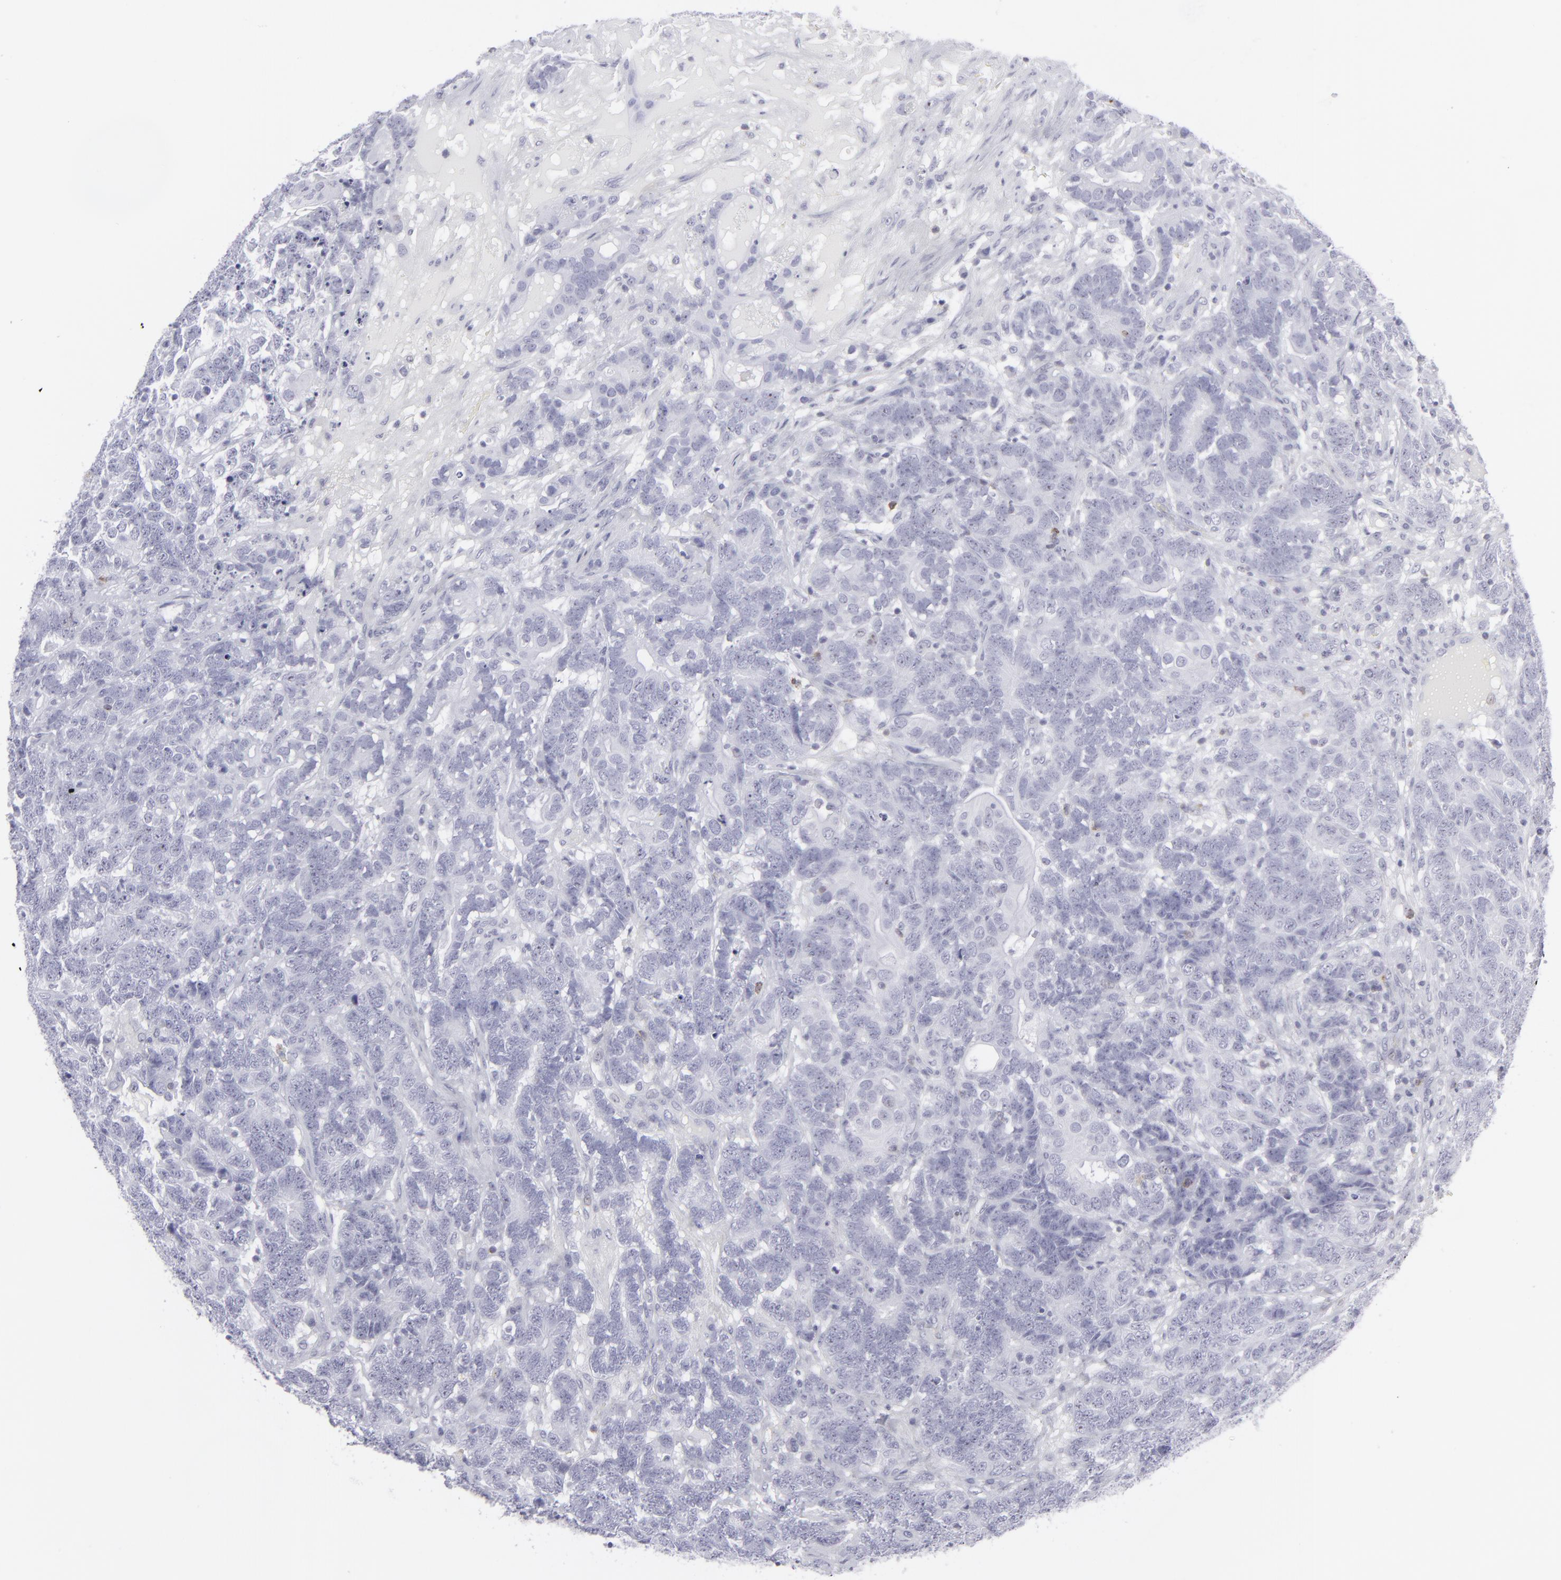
{"staining": {"intensity": "negative", "quantity": "none", "location": "none"}, "tissue": "testis cancer", "cell_type": "Tumor cells", "image_type": "cancer", "snomed": [{"axis": "morphology", "description": "Carcinoma, Embryonal, NOS"}, {"axis": "topography", "description": "Testis"}], "caption": "There is no significant staining in tumor cells of embryonal carcinoma (testis). Nuclei are stained in blue.", "gene": "CD7", "patient": {"sex": "male", "age": 26}}